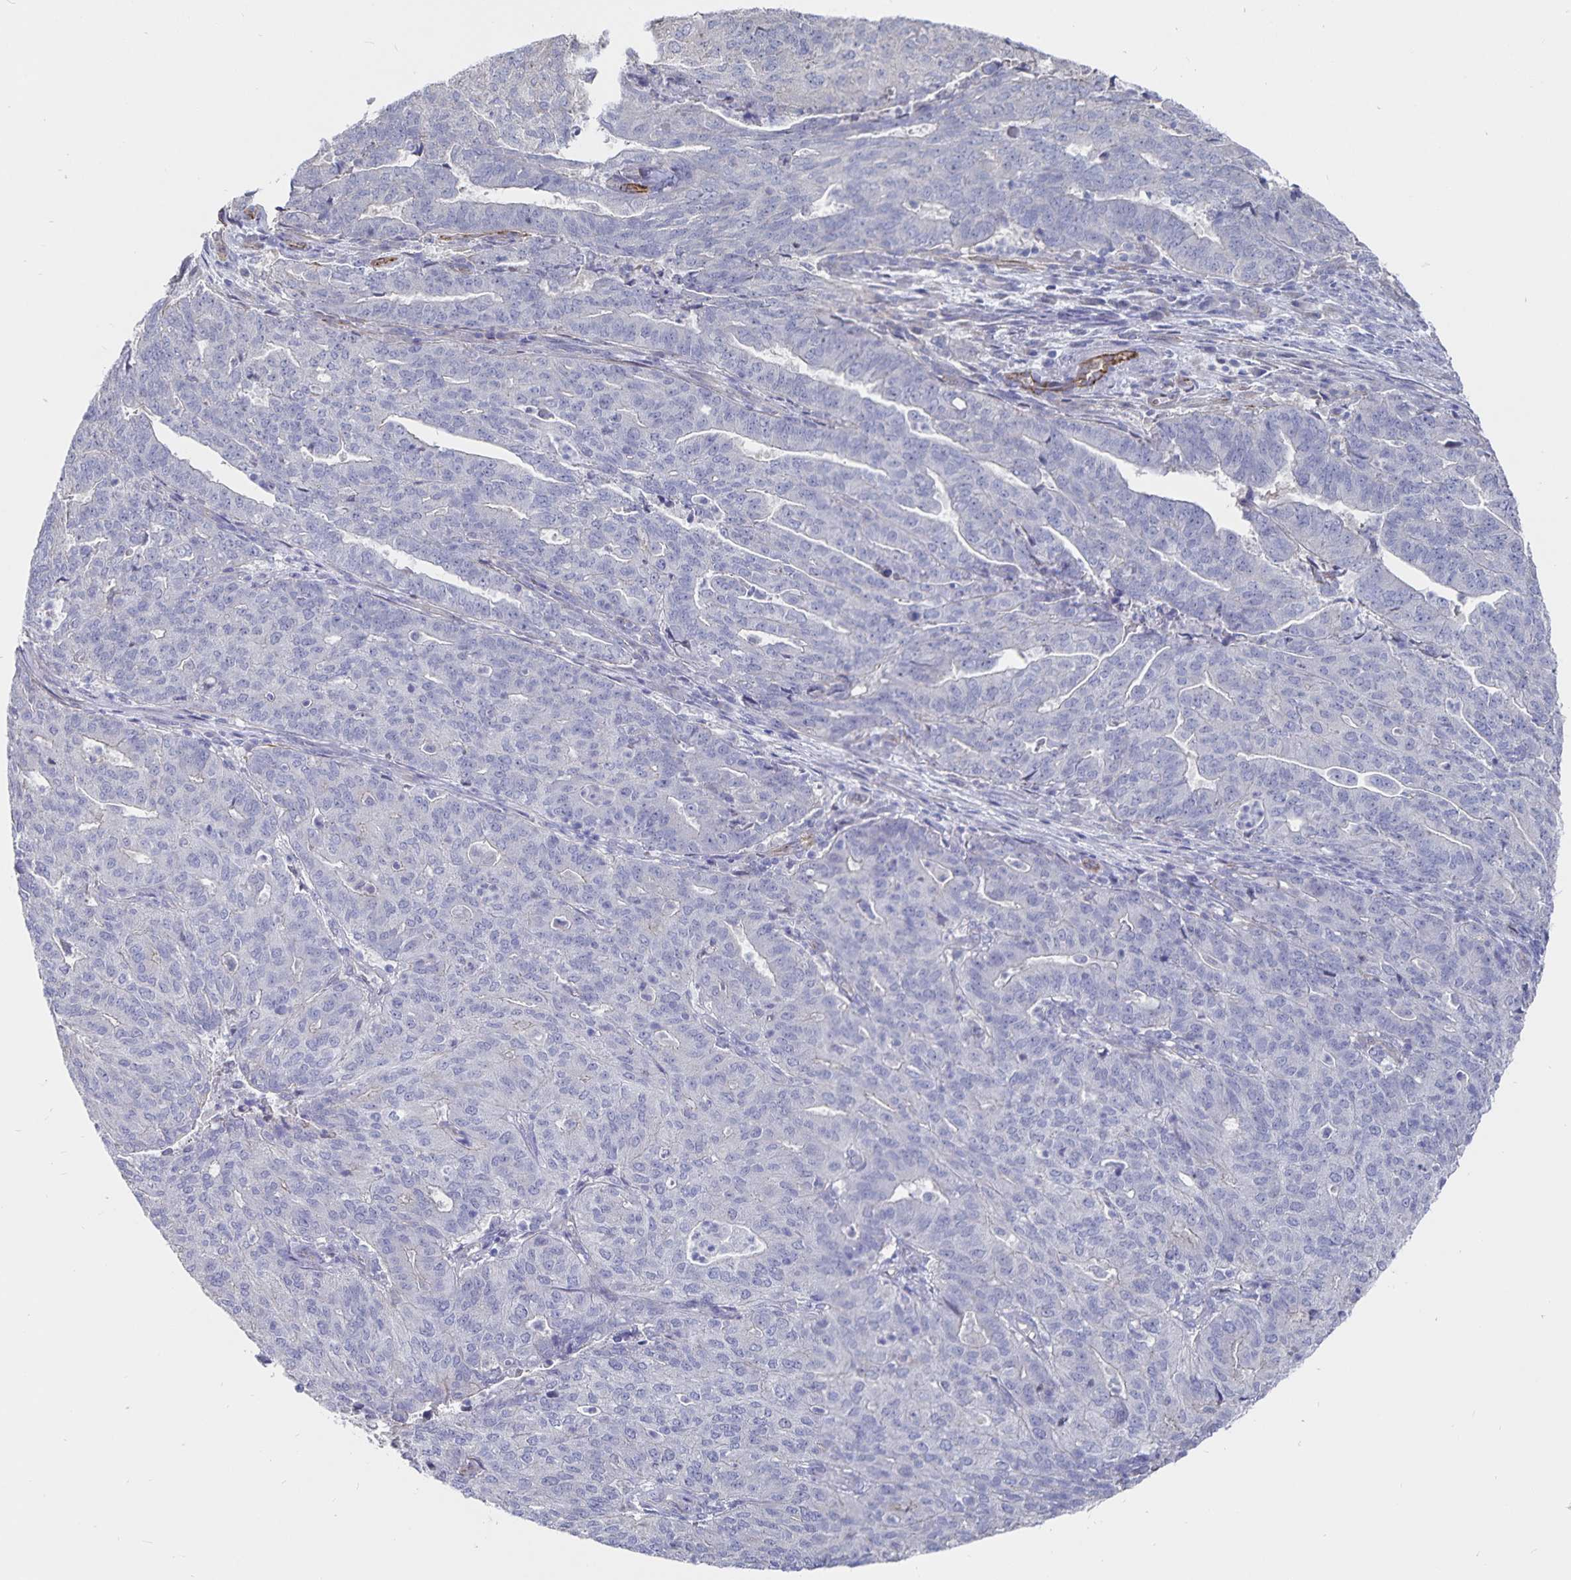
{"staining": {"intensity": "negative", "quantity": "none", "location": "none"}, "tissue": "endometrial cancer", "cell_type": "Tumor cells", "image_type": "cancer", "snomed": [{"axis": "morphology", "description": "Adenocarcinoma, NOS"}, {"axis": "topography", "description": "Endometrium"}], "caption": "Endometrial cancer (adenocarcinoma) was stained to show a protein in brown. There is no significant expression in tumor cells.", "gene": "SSTR1", "patient": {"sex": "female", "age": 82}}